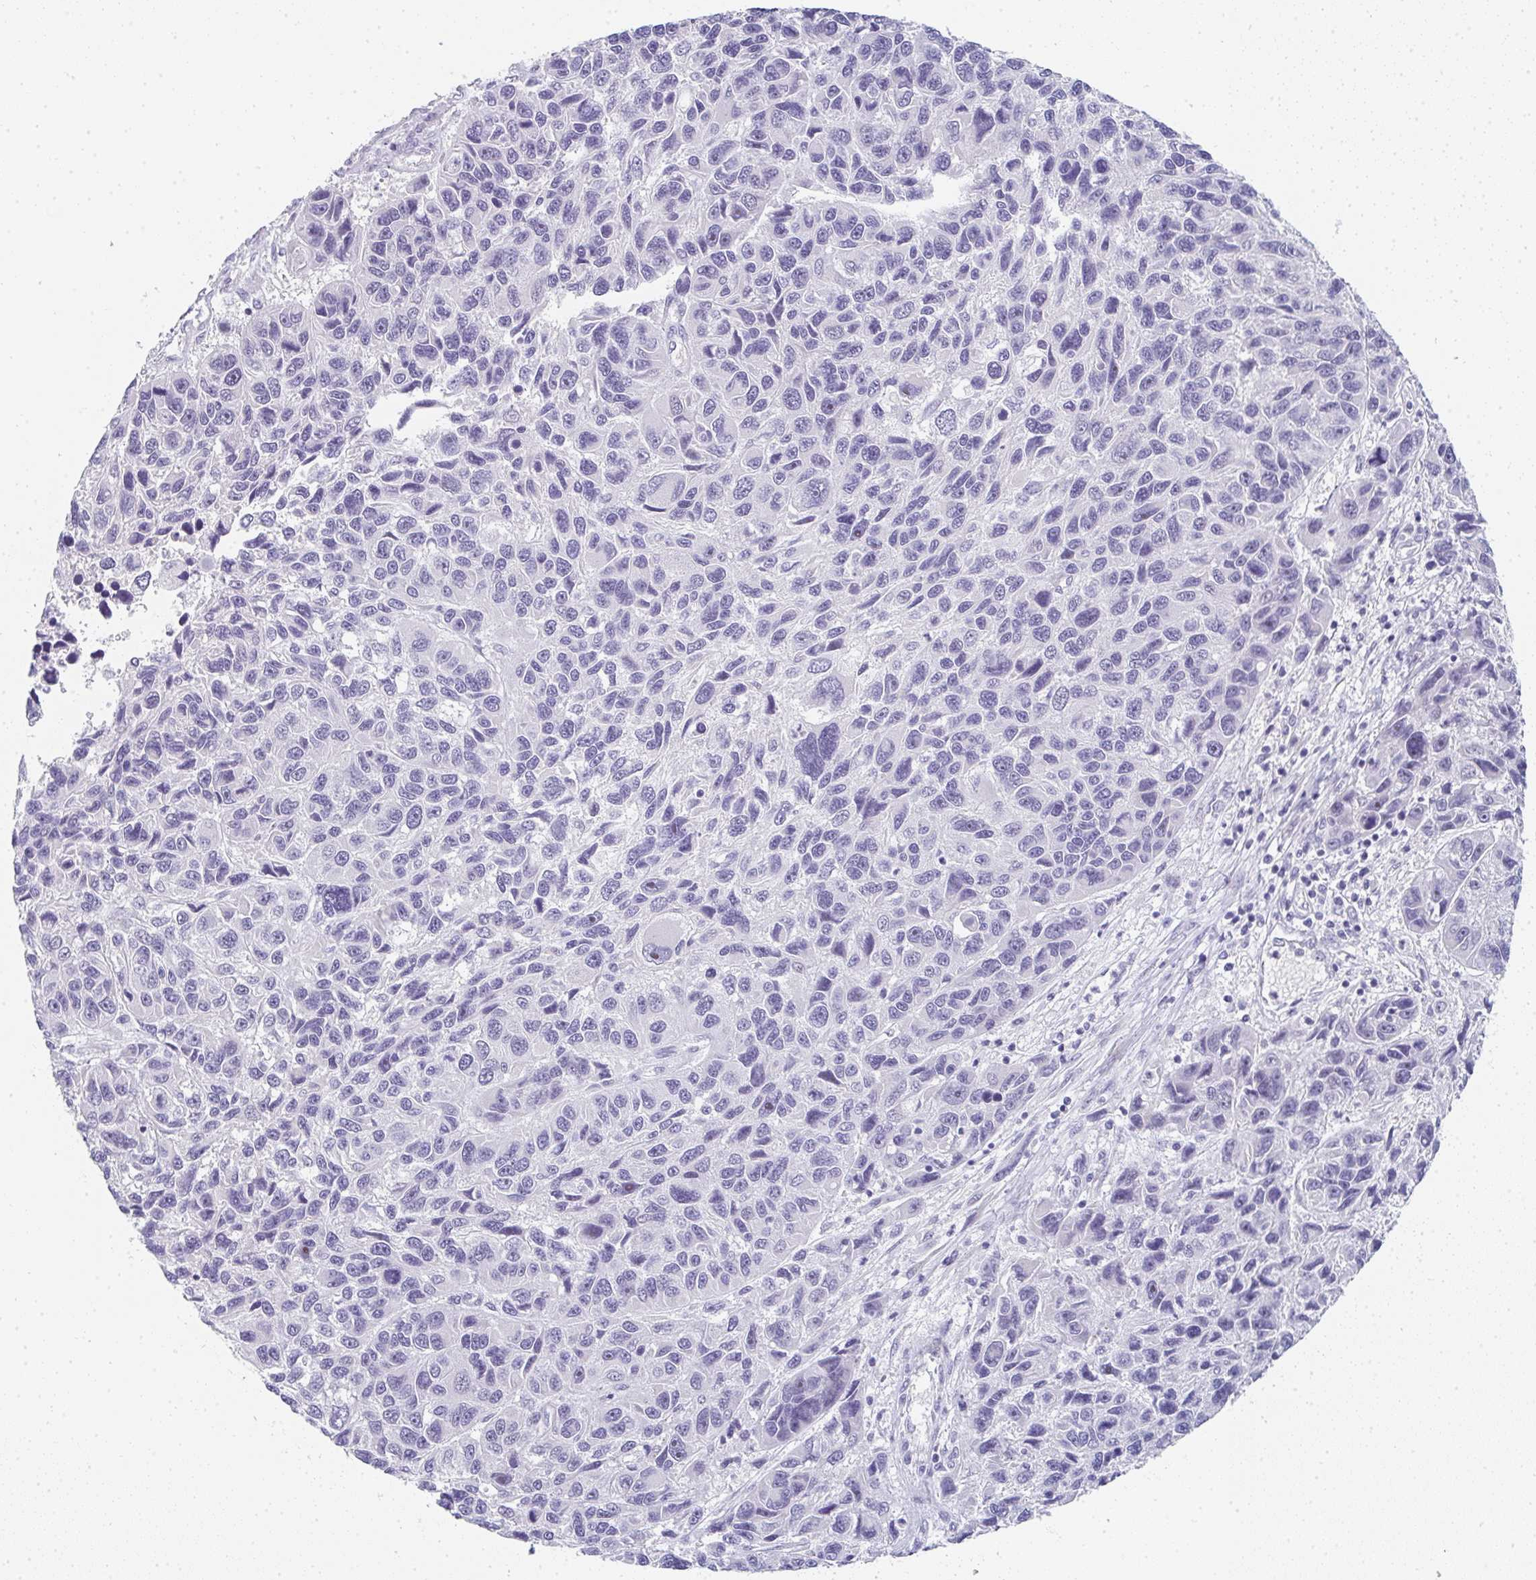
{"staining": {"intensity": "weak", "quantity": "<25%", "location": "nuclear"}, "tissue": "melanoma", "cell_type": "Tumor cells", "image_type": "cancer", "snomed": [{"axis": "morphology", "description": "Malignant melanoma, NOS"}, {"axis": "topography", "description": "Skin"}], "caption": "Histopathology image shows no protein positivity in tumor cells of malignant melanoma tissue.", "gene": "NEU2", "patient": {"sex": "male", "age": 53}}